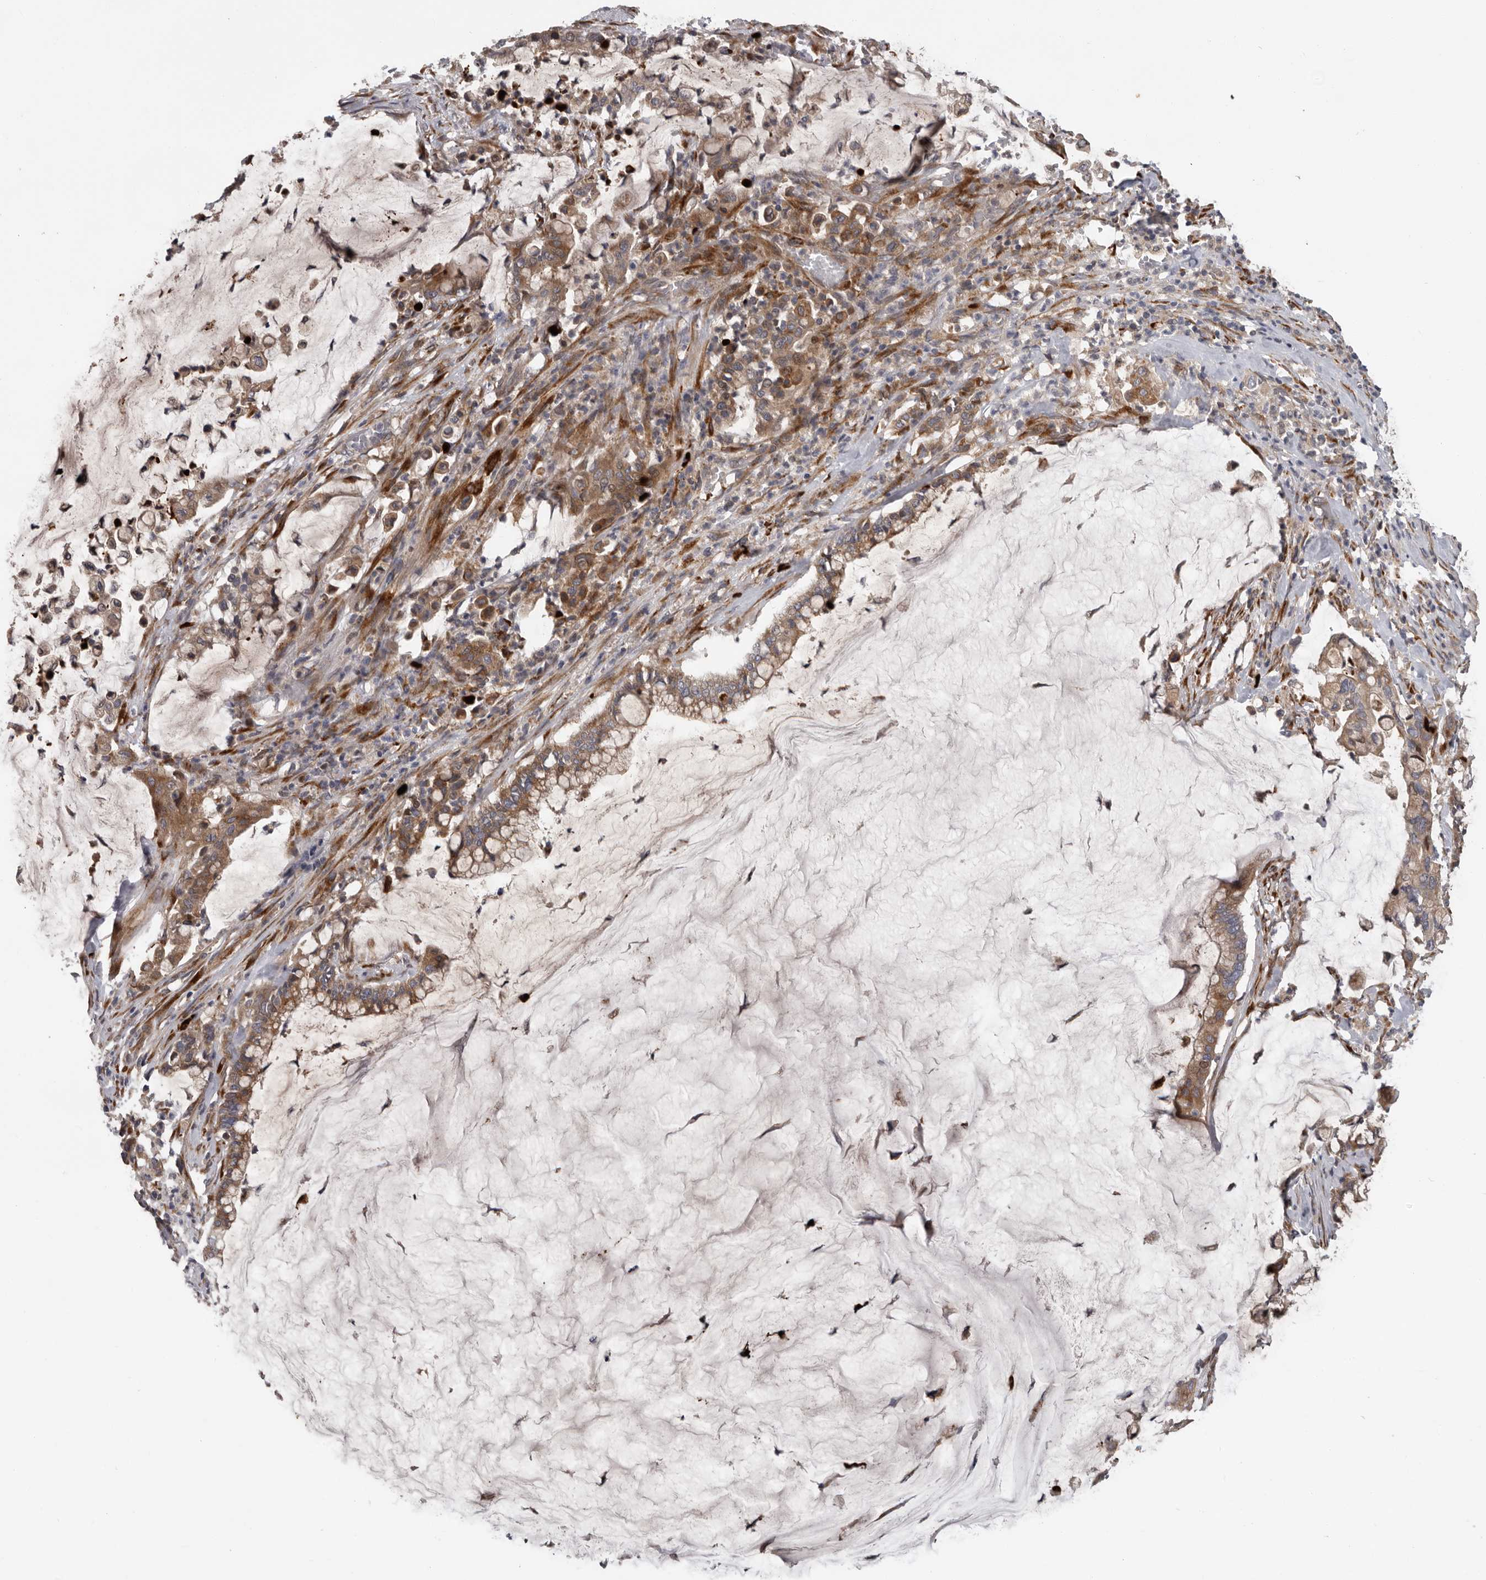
{"staining": {"intensity": "moderate", "quantity": ">75%", "location": "cytoplasmic/membranous"}, "tissue": "pancreatic cancer", "cell_type": "Tumor cells", "image_type": "cancer", "snomed": [{"axis": "morphology", "description": "Adenocarcinoma, NOS"}, {"axis": "topography", "description": "Pancreas"}], "caption": "Immunohistochemical staining of human adenocarcinoma (pancreatic) demonstrates medium levels of moderate cytoplasmic/membranous protein positivity in approximately >75% of tumor cells. (DAB (3,3'-diaminobenzidine) IHC, brown staining for protein, blue staining for nuclei).", "gene": "MTF1", "patient": {"sex": "male", "age": 41}}